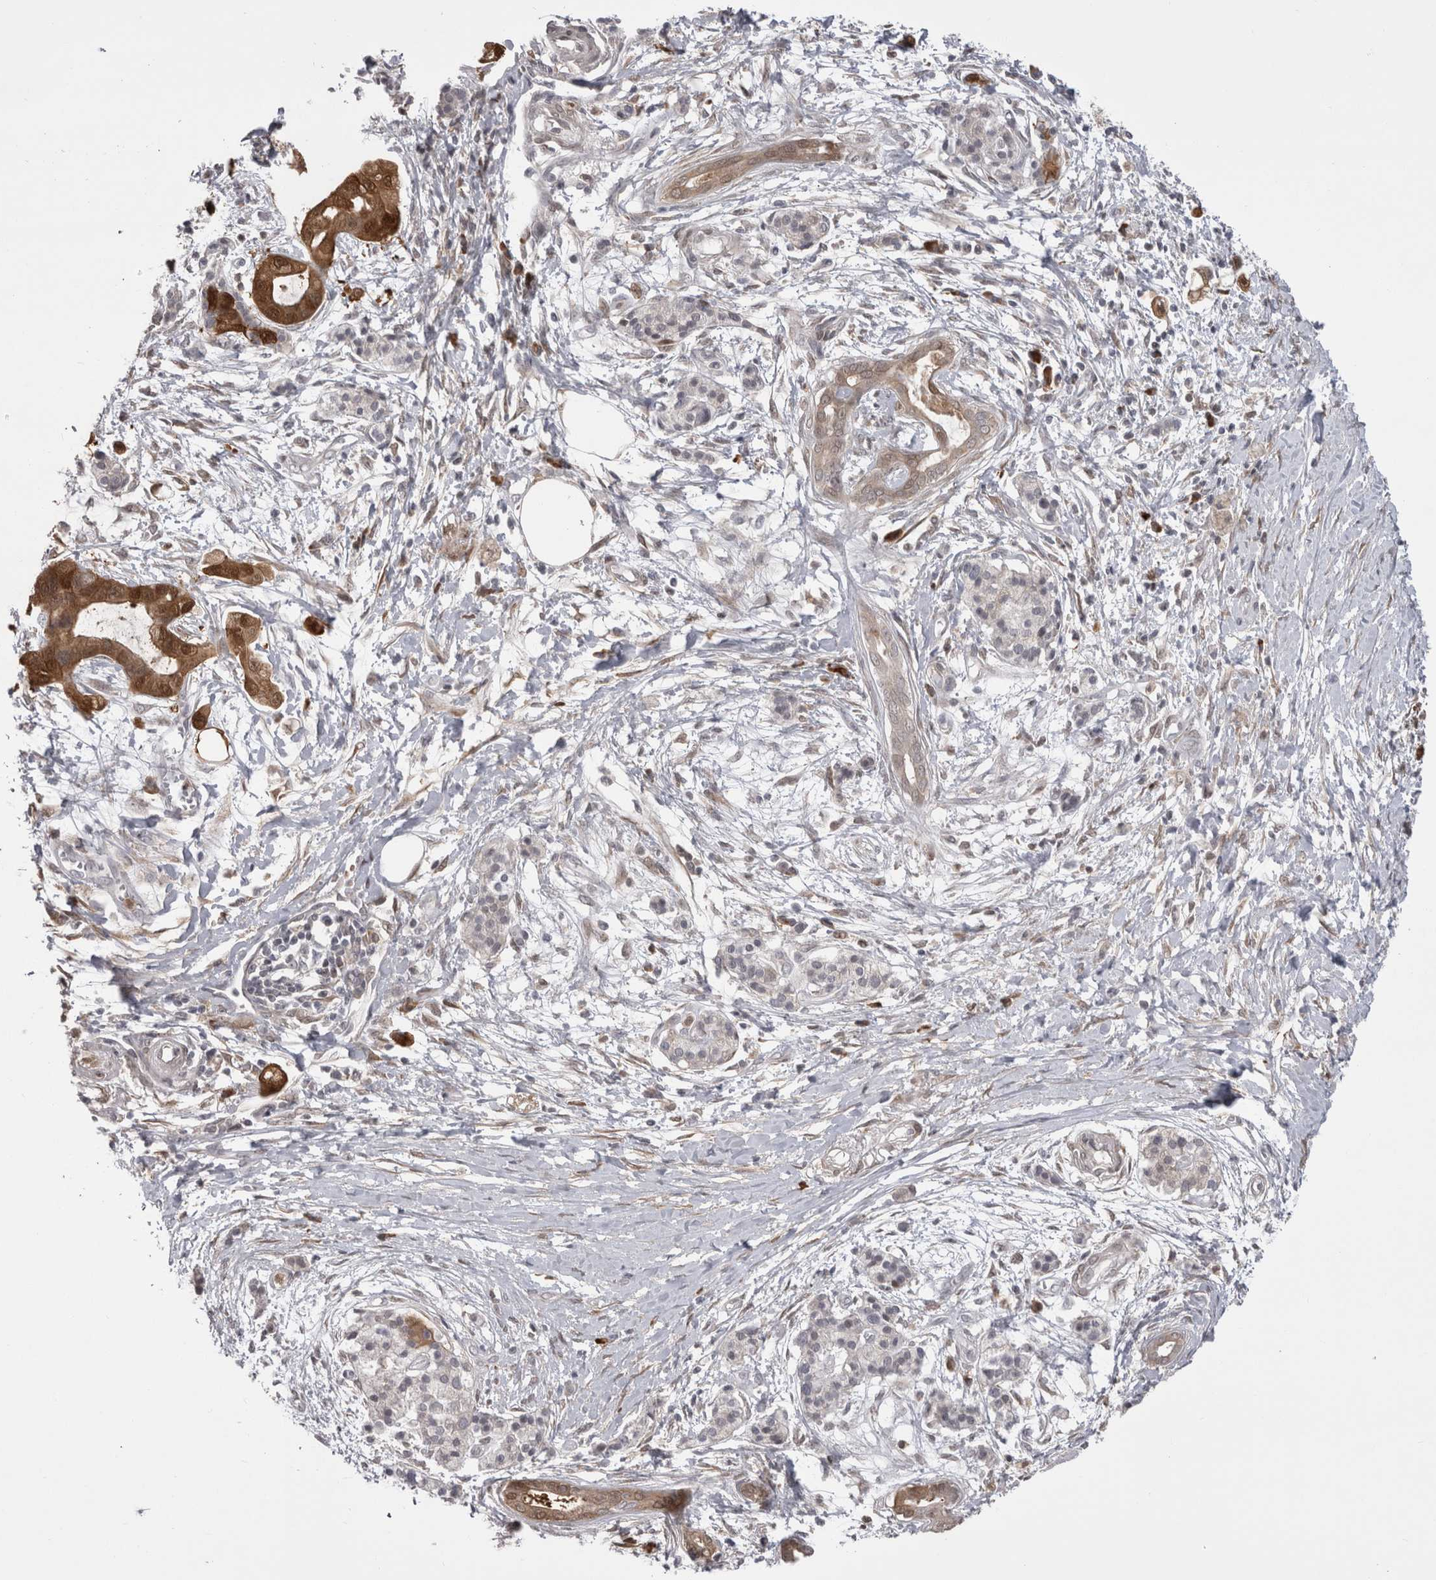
{"staining": {"intensity": "moderate", "quantity": "25%-75%", "location": "cytoplasmic/membranous,nuclear"}, "tissue": "pancreatic cancer", "cell_type": "Tumor cells", "image_type": "cancer", "snomed": [{"axis": "morphology", "description": "Adenocarcinoma, NOS"}, {"axis": "topography", "description": "Pancreas"}], "caption": "The micrograph displays staining of pancreatic cancer, revealing moderate cytoplasmic/membranous and nuclear protein staining (brown color) within tumor cells.", "gene": "CHIC2", "patient": {"sex": "male", "age": 59}}